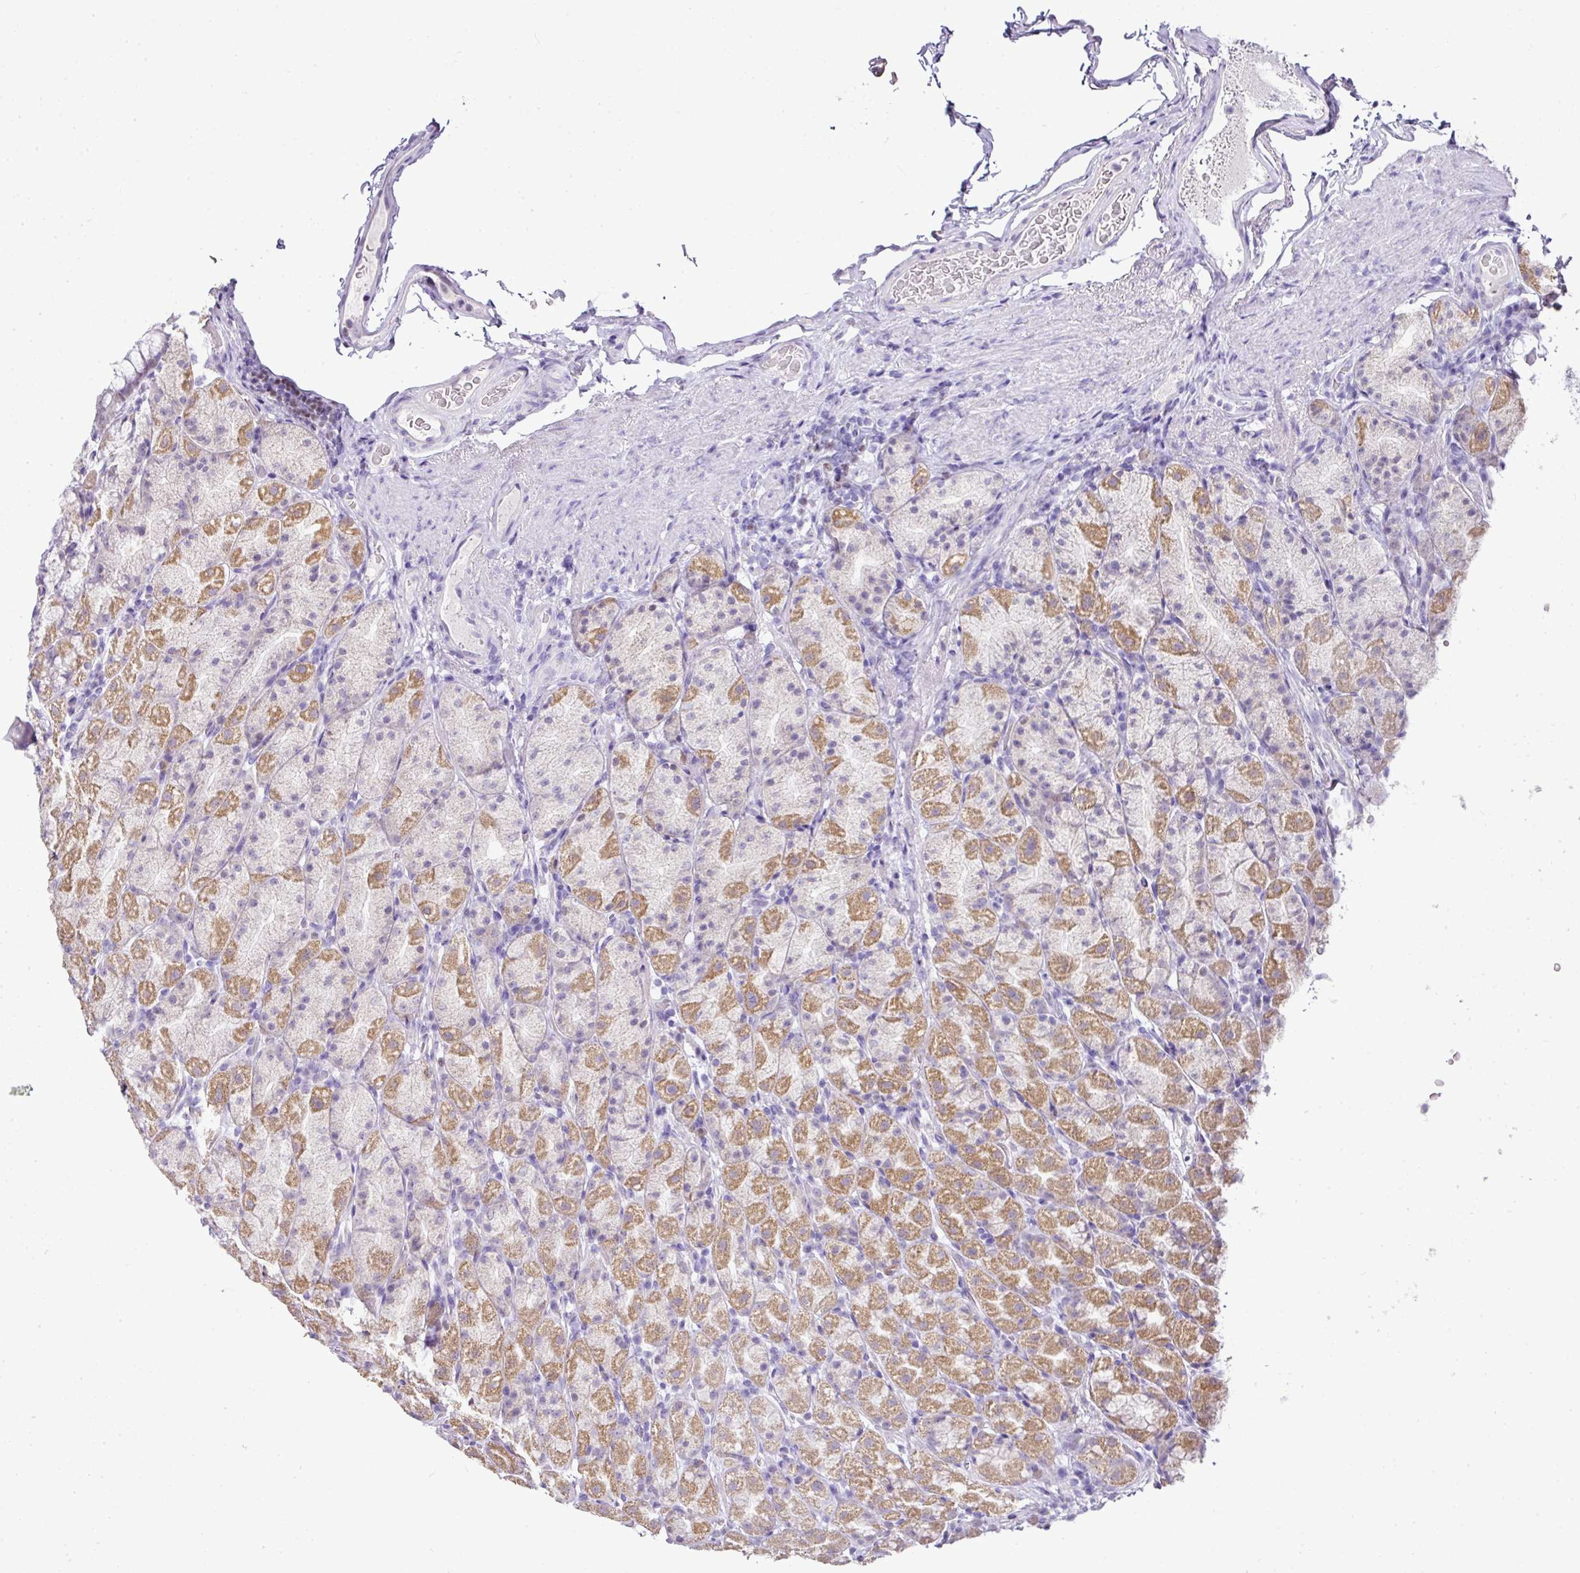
{"staining": {"intensity": "moderate", "quantity": "<25%", "location": "cytoplasmic/membranous"}, "tissue": "stomach", "cell_type": "Glandular cells", "image_type": "normal", "snomed": [{"axis": "morphology", "description": "Normal tissue, NOS"}, {"axis": "topography", "description": "Stomach, upper"}, {"axis": "topography", "description": "Stomach"}], "caption": "Stomach stained with DAB (3,3'-diaminobenzidine) IHC reveals low levels of moderate cytoplasmic/membranous expression in approximately <25% of glandular cells. The staining was performed using DAB, with brown indicating positive protein expression. Nuclei are stained blue with hematoxylin.", "gene": "BCL11A", "patient": {"sex": "male", "age": 68}}